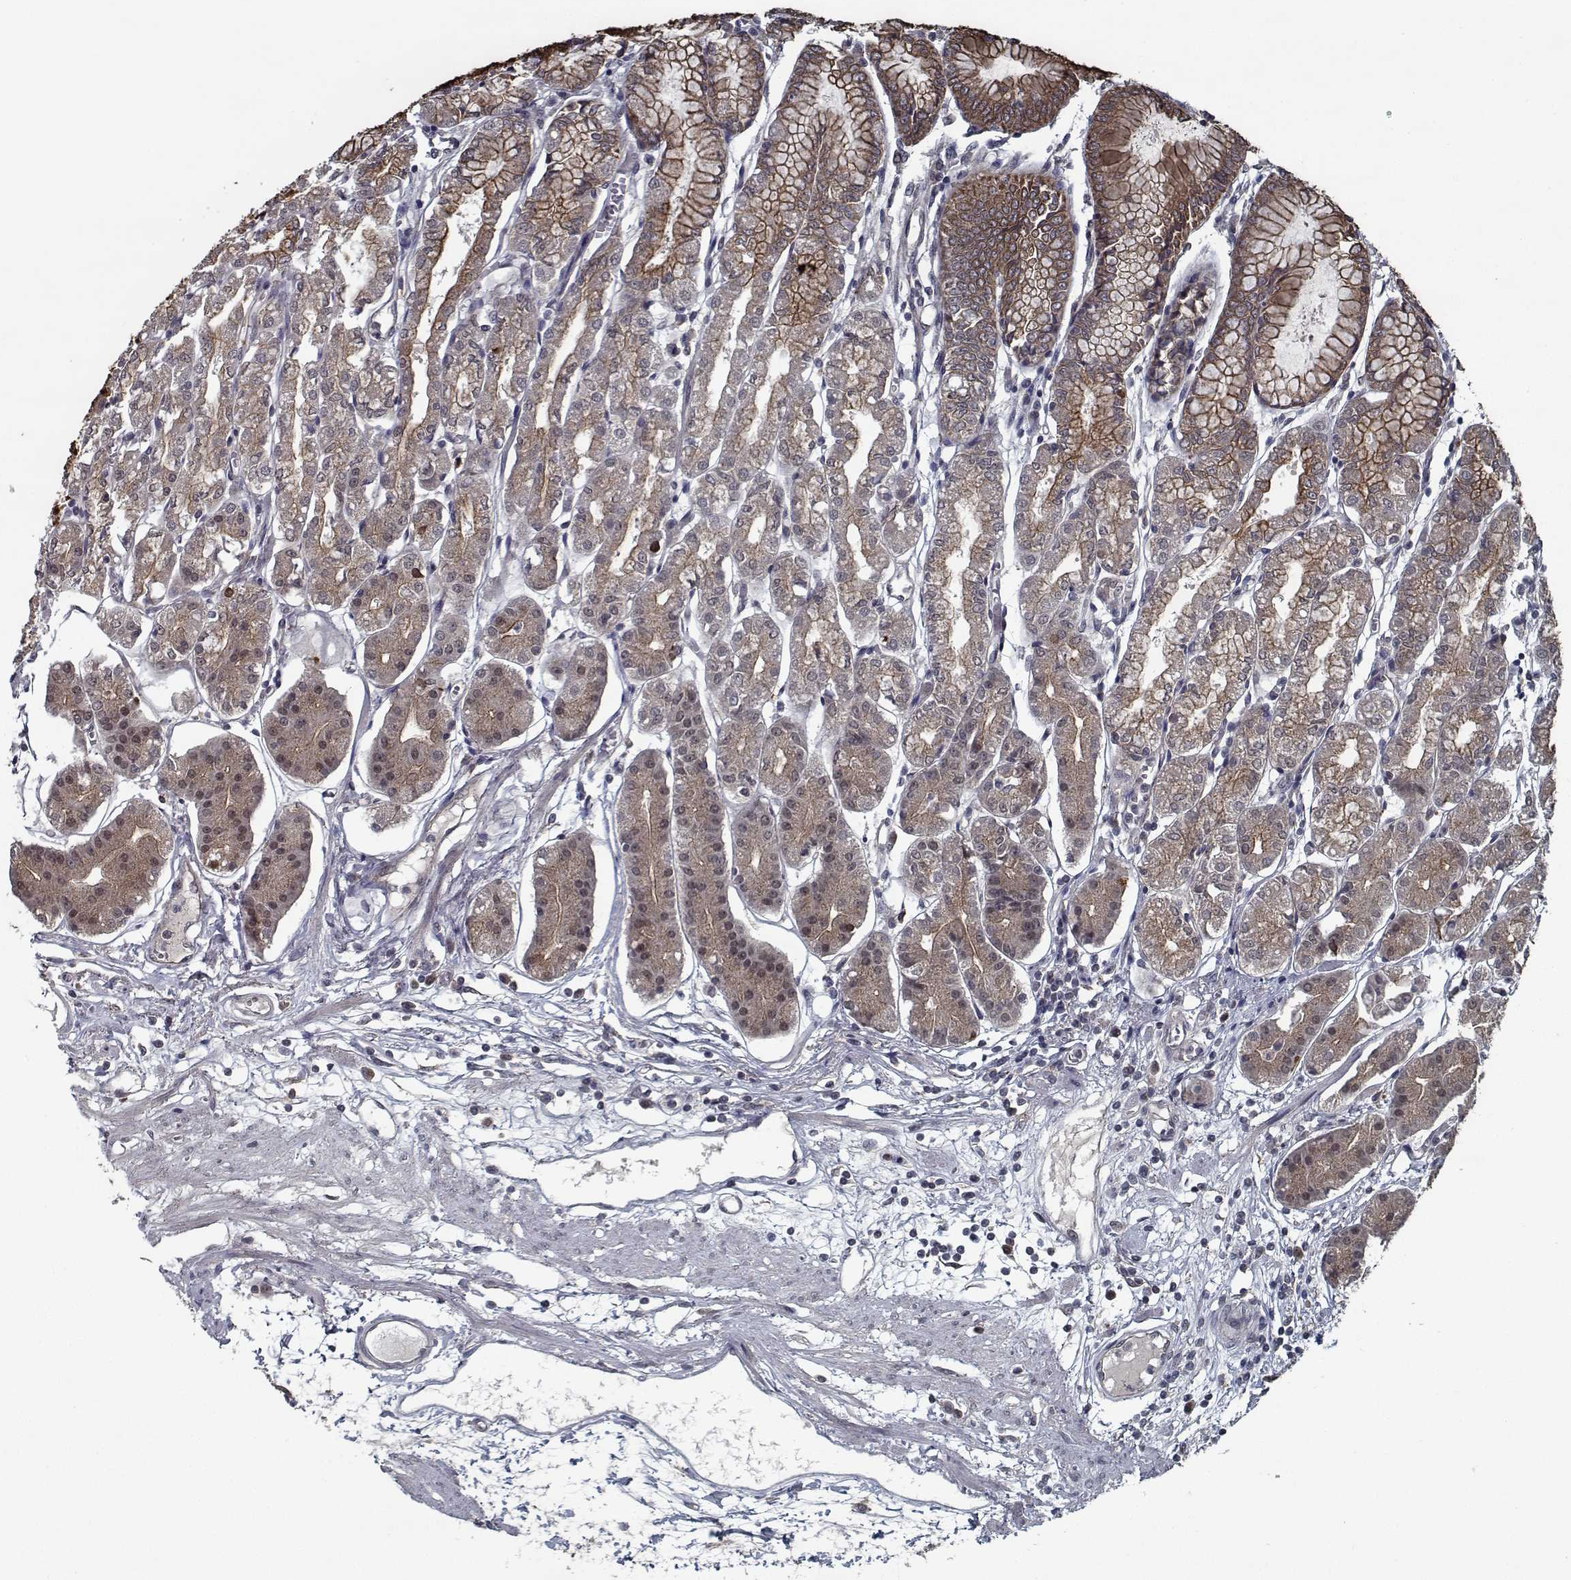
{"staining": {"intensity": "moderate", "quantity": ">75%", "location": "cytoplasmic/membranous"}, "tissue": "stomach", "cell_type": "Glandular cells", "image_type": "normal", "snomed": [{"axis": "morphology", "description": "Normal tissue, NOS"}, {"axis": "topography", "description": "Skeletal muscle"}, {"axis": "topography", "description": "Stomach"}], "caption": "Immunohistochemical staining of unremarkable stomach exhibits medium levels of moderate cytoplasmic/membranous expression in about >75% of glandular cells. The staining is performed using DAB brown chromogen to label protein expression. The nuclei are counter-stained blue using hematoxylin.", "gene": "NLK", "patient": {"sex": "female", "age": 57}}